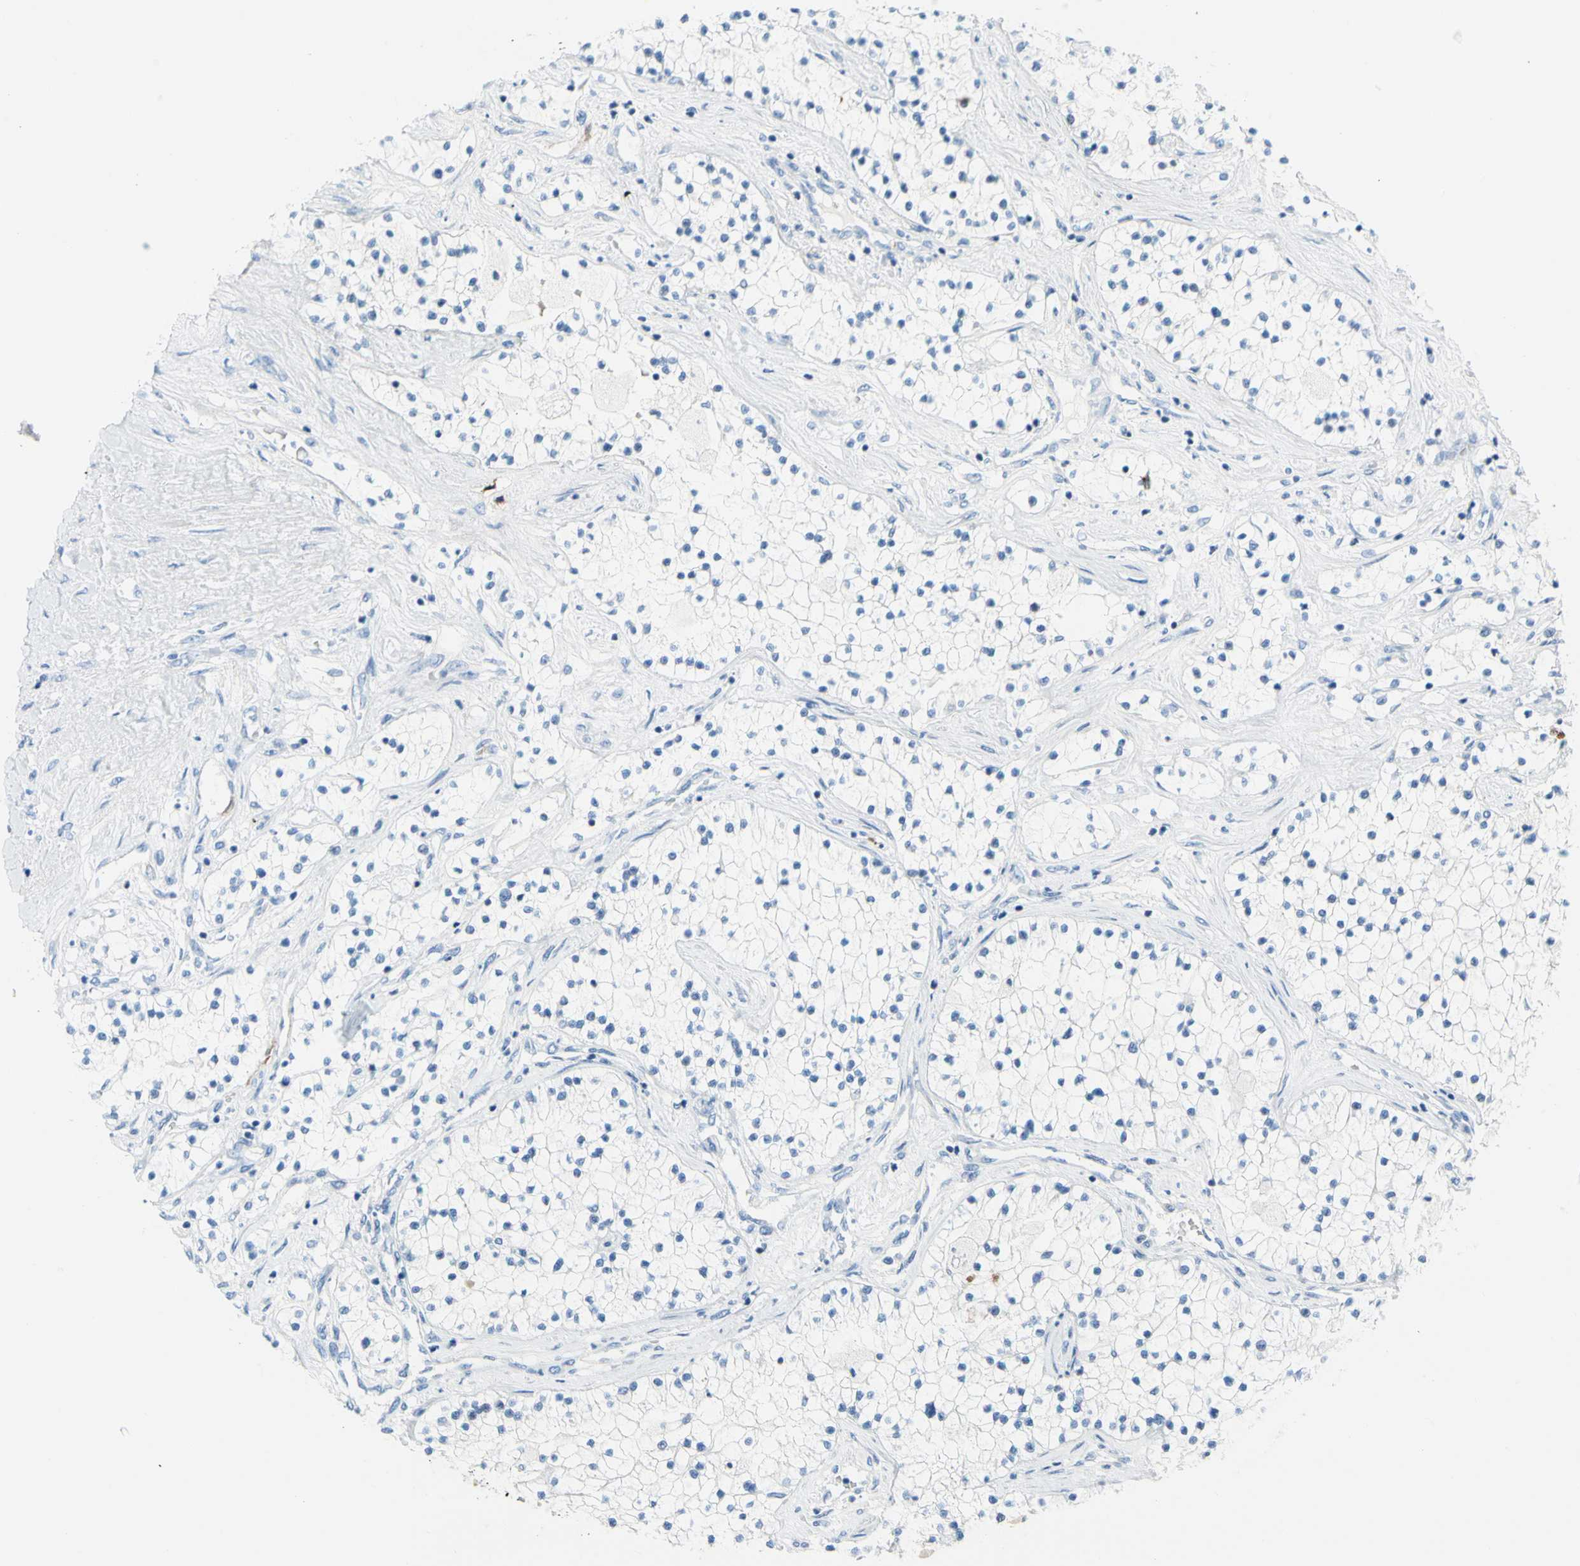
{"staining": {"intensity": "negative", "quantity": "none", "location": "none"}, "tissue": "renal cancer", "cell_type": "Tumor cells", "image_type": "cancer", "snomed": [{"axis": "morphology", "description": "Adenocarcinoma, NOS"}, {"axis": "topography", "description": "Kidney"}], "caption": "There is no significant positivity in tumor cells of renal adenocarcinoma.", "gene": "TACC3", "patient": {"sex": "male", "age": 68}}